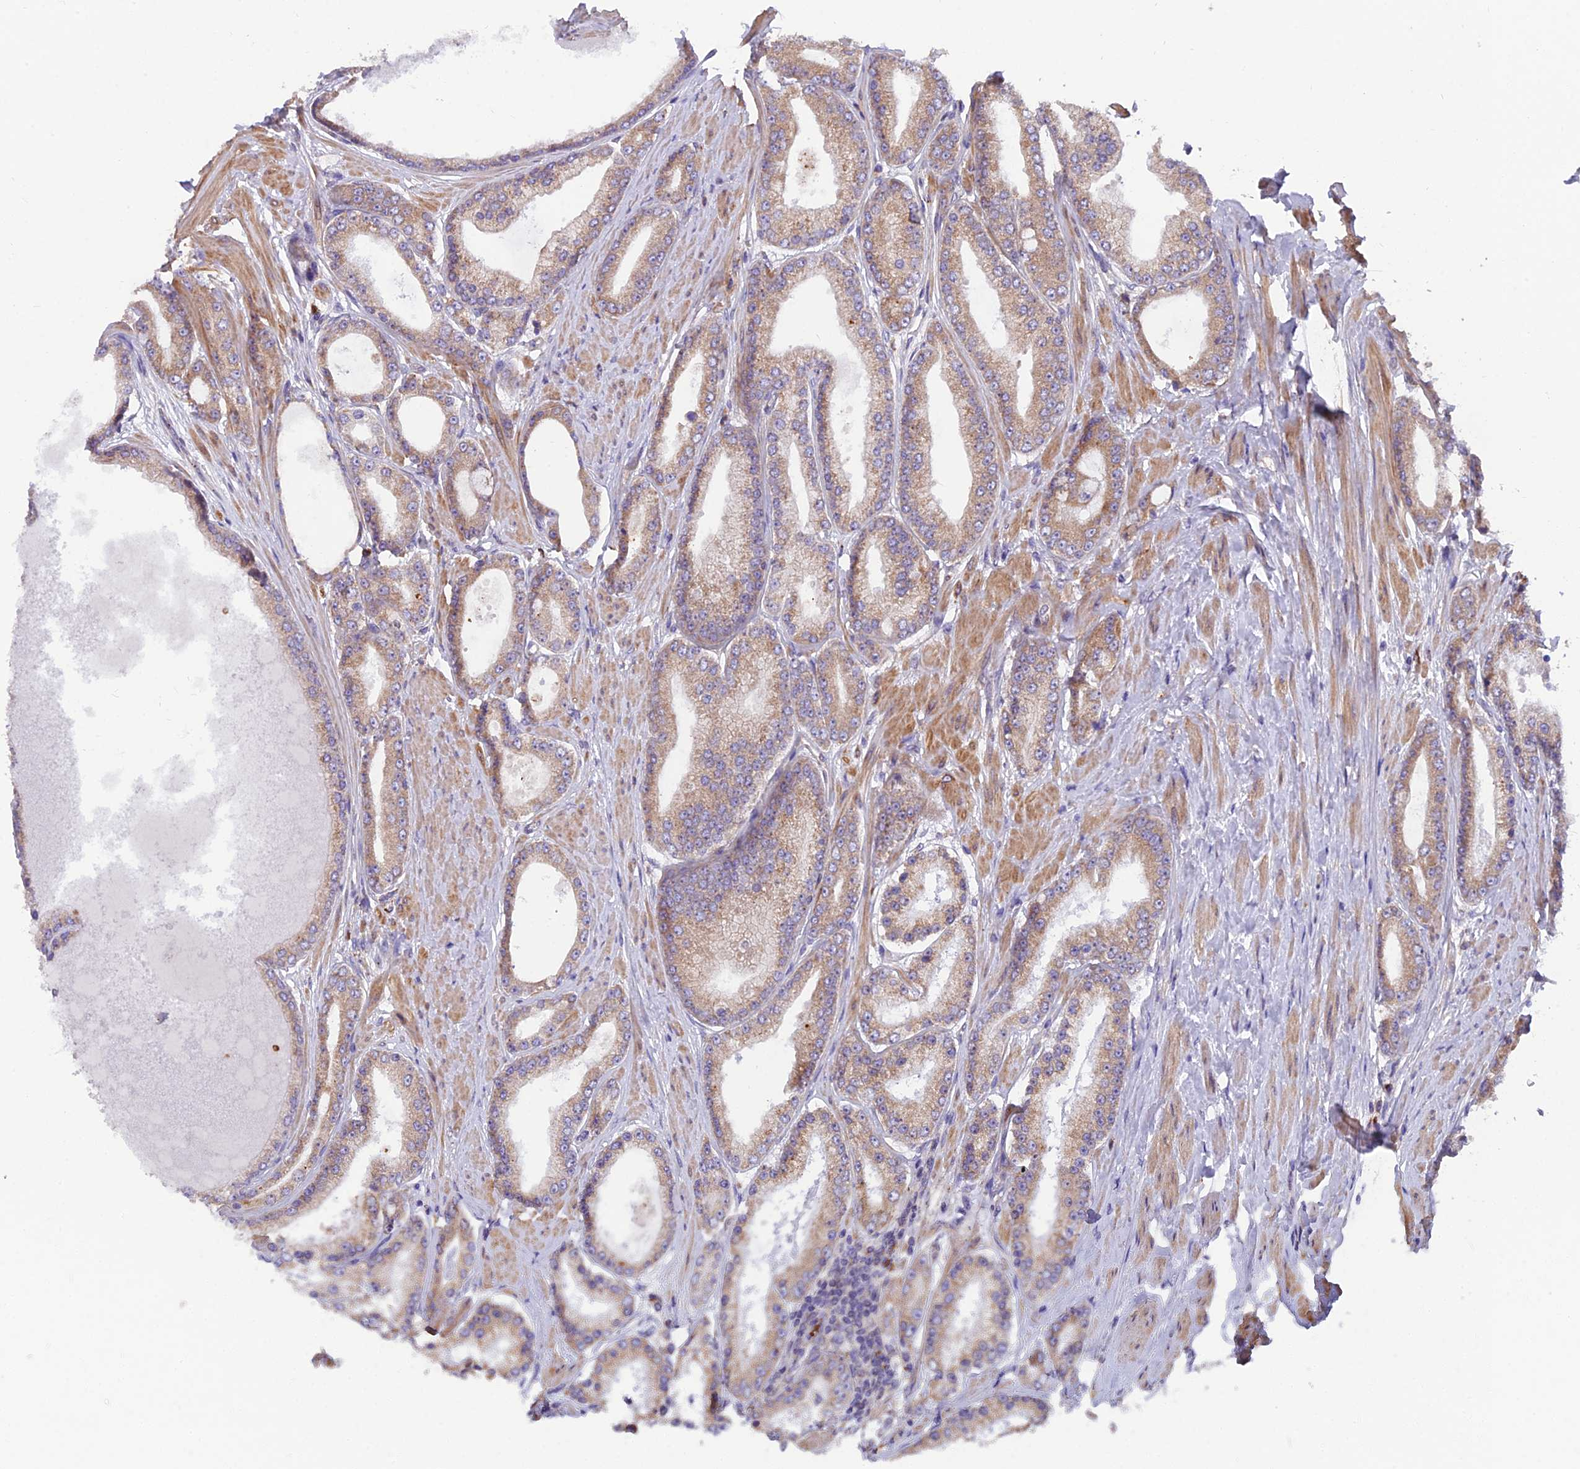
{"staining": {"intensity": "weak", "quantity": "25%-75%", "location": "cytoplasmic/membranous"}, "tissue": "prostate cancer", "cell_type": "Tumor cells", "image_type": "cancer", "snomed": [{"axis": "morphology", "description": "Adenocarcinoma, High grade"}, {"axis": "topography", "description": "Prostate"}], "caption": "A photomicrograph of high-grade adenocarcinoma (prostate) stained for a protein demonstrates weak cytoplasmic/membranous brown staining in tumor cells.", "gene": "TBC1D20", "patient": {"sex": "male", "age": 59}}